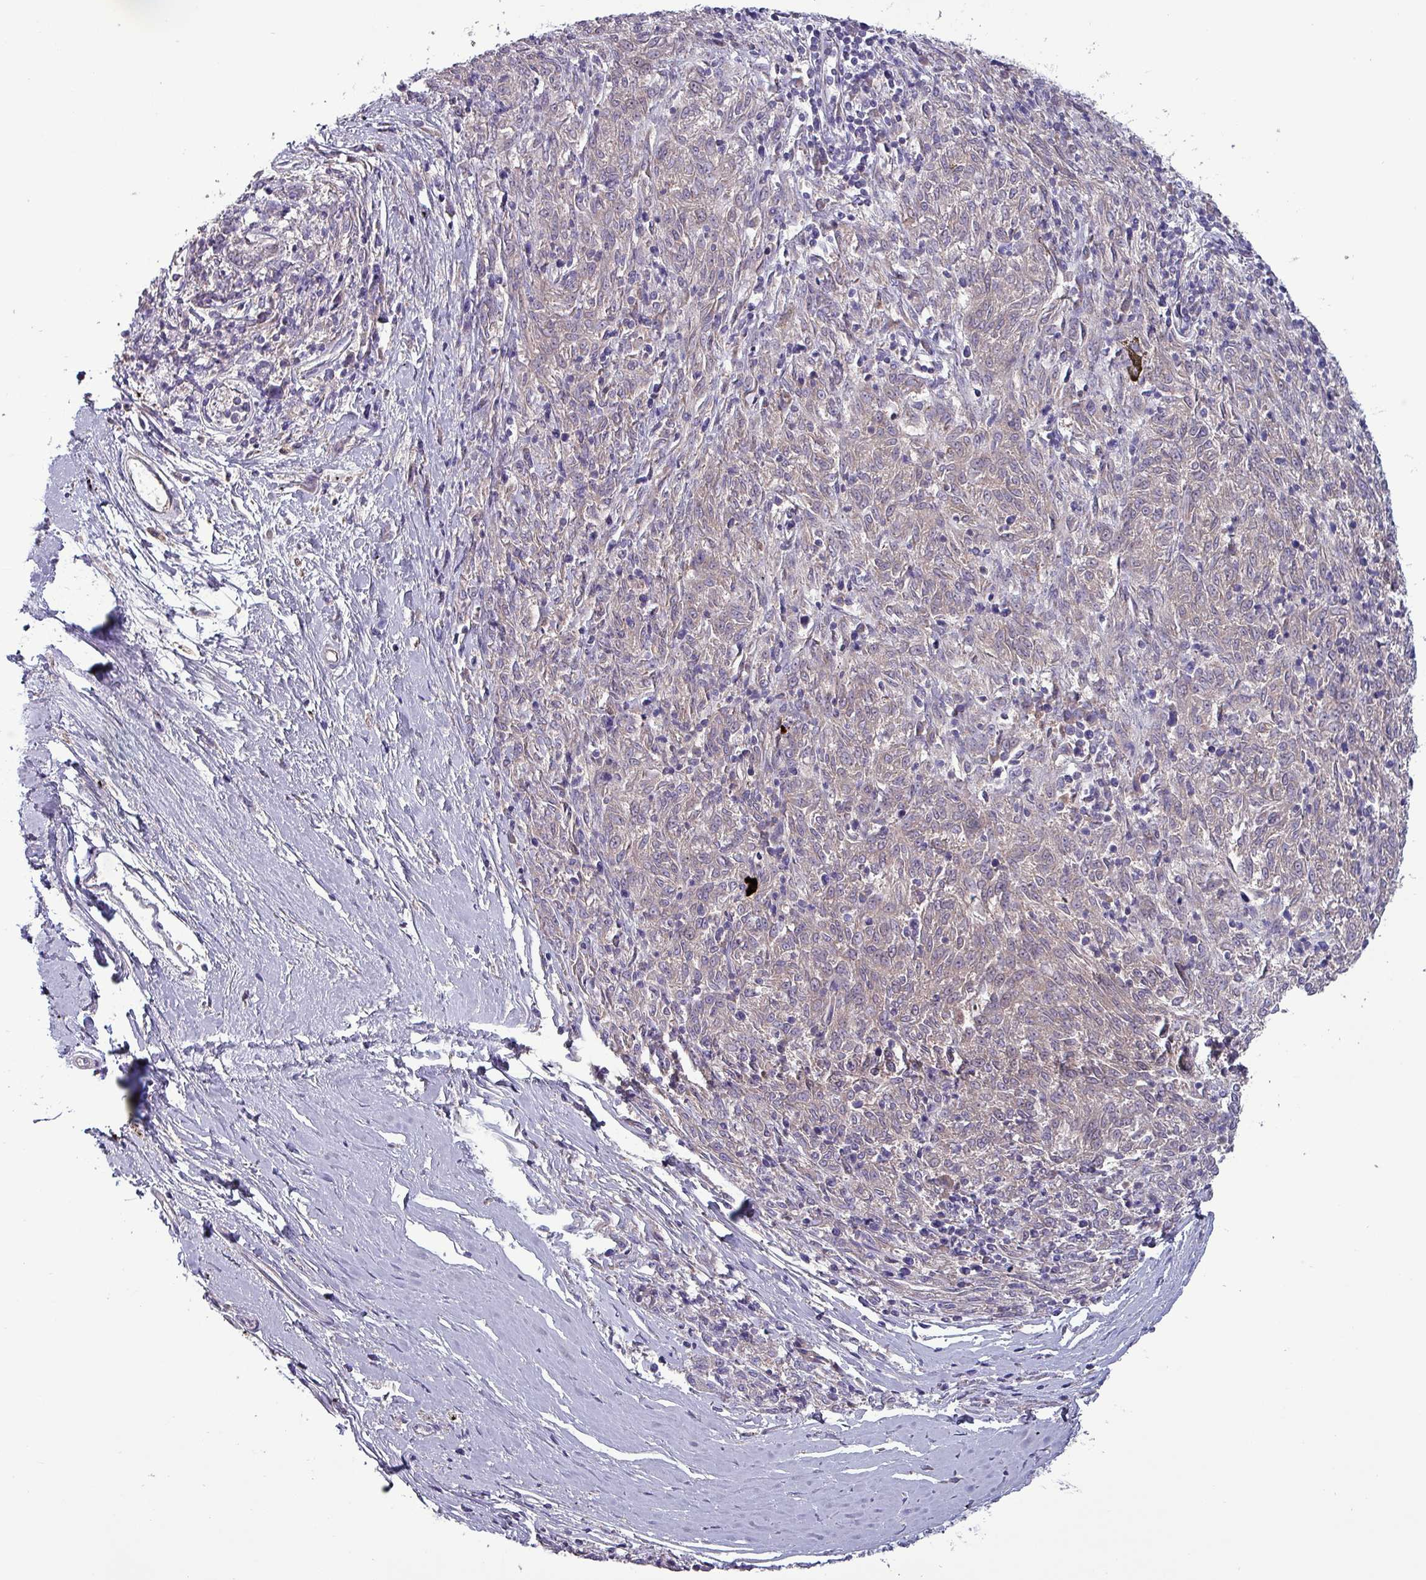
{"staining": {"intensity": "negative", "quantity": "none", "location": "none"}, "tissue": "melanoma", "cell_type": "Tumor cells", "image_type": "cancer", "snomed": [{"axis": "morphology", "description": "Malignant melanoma, NOS"}, {"axis": "topography", "description": "Skin"}], "caption": "Photomicrograph shows no significant protein expression in tumor cells of malignant melanoma.", "gene": "HSD3B7", "patient": {"sex": "female", "age": 72}}